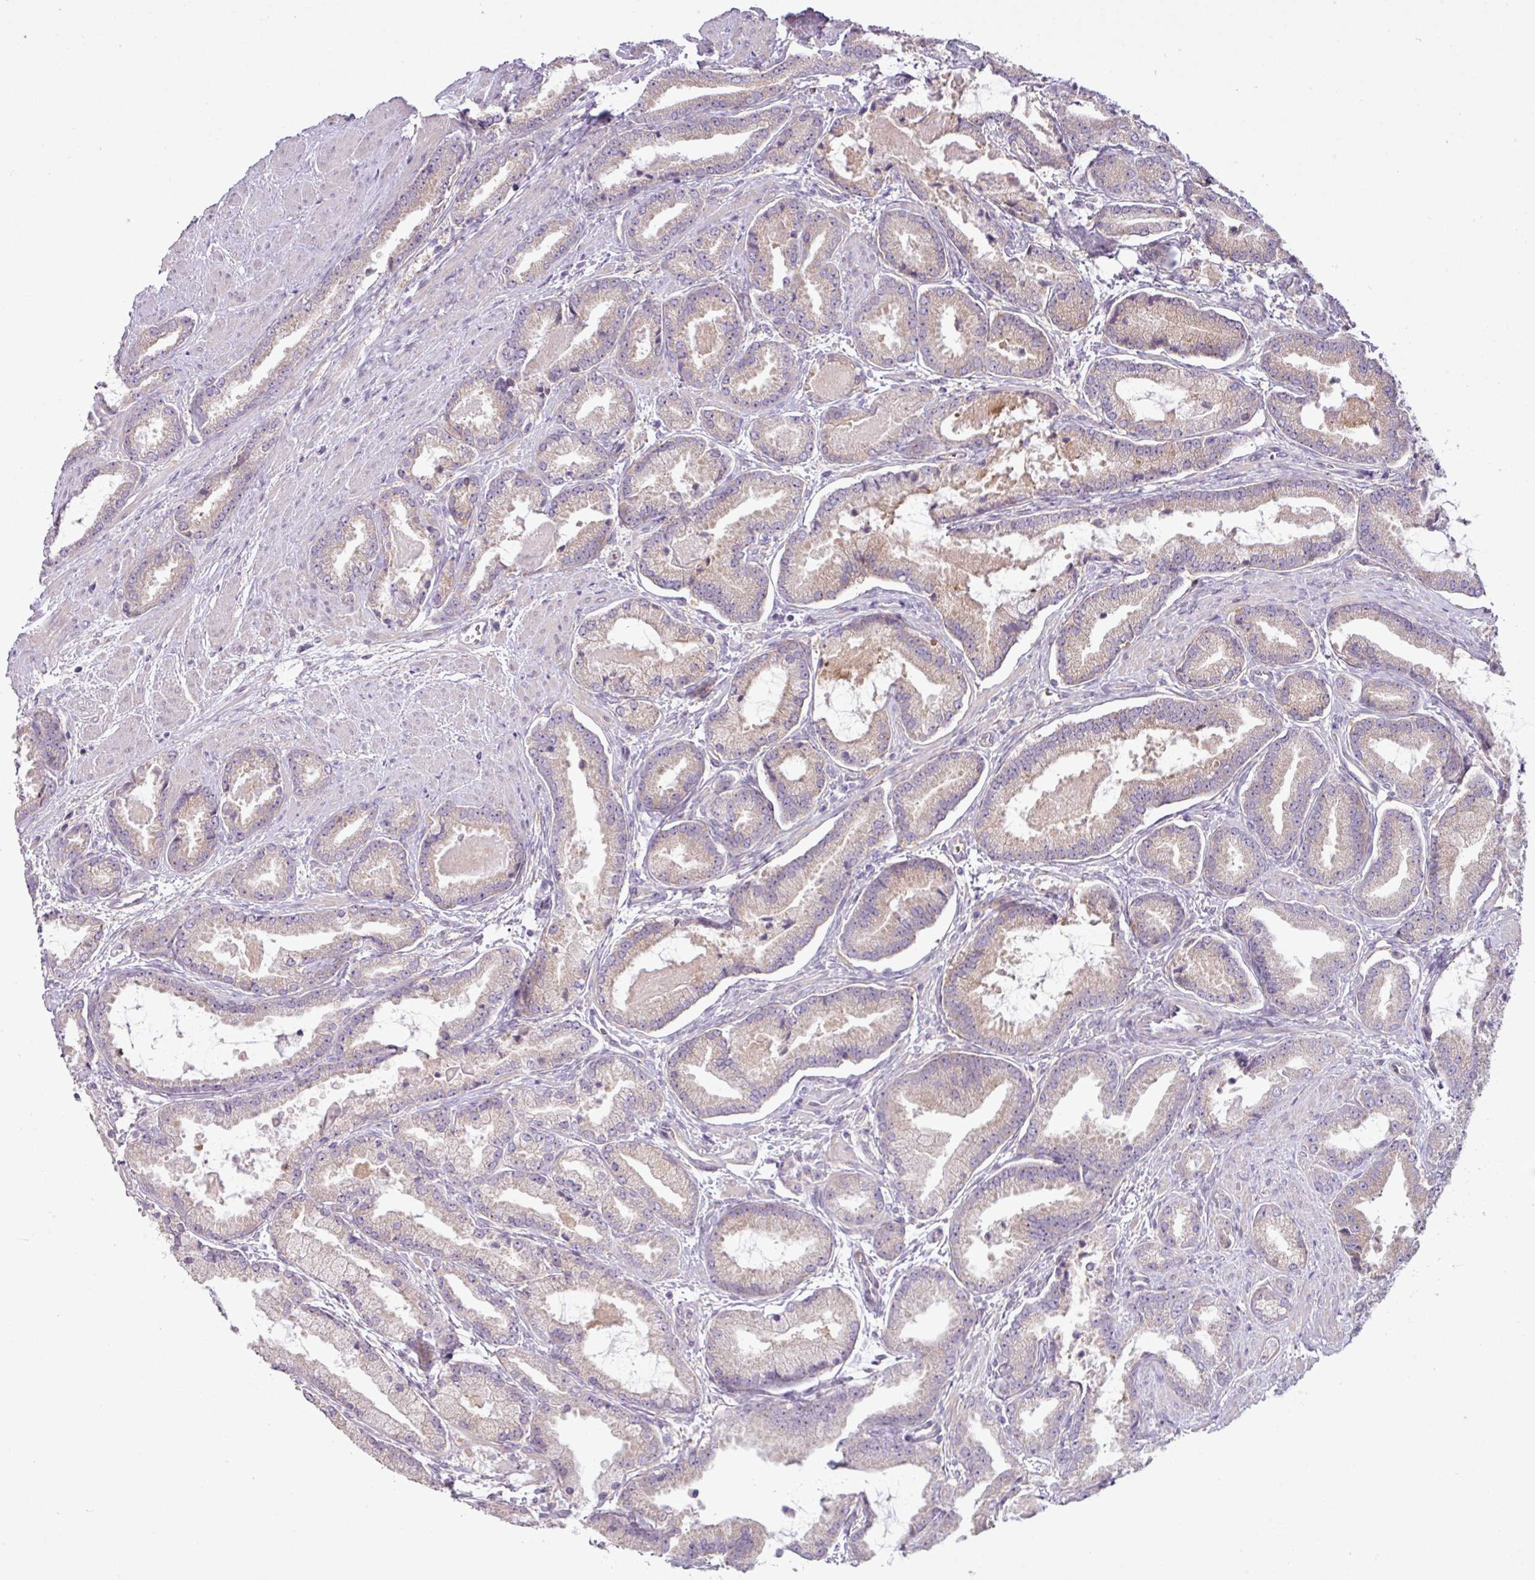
{"staining": {"intensity": "weak", "quantity": "25%-75%", "location": "cytoplasmic/membranous"}, "tissue": "prostate cancer", "cell_type": "Tumor cells", "image_type": "cancer", "snomed": [{"axis": "morphology", "description": "Adenocarcinoma, Low grade"}, {"axis": "topography", "description": "Prostate"}], "caption": "Immunohistochemical staining of adenocarcinoma (low-grade) (prostate) exhibits low levels of weak cytoplasmic/membranous positivity in about 25%-75% of tumor cells.", "gene": "CAMK2B", "patient": {"sex": "male", "age": 62}}